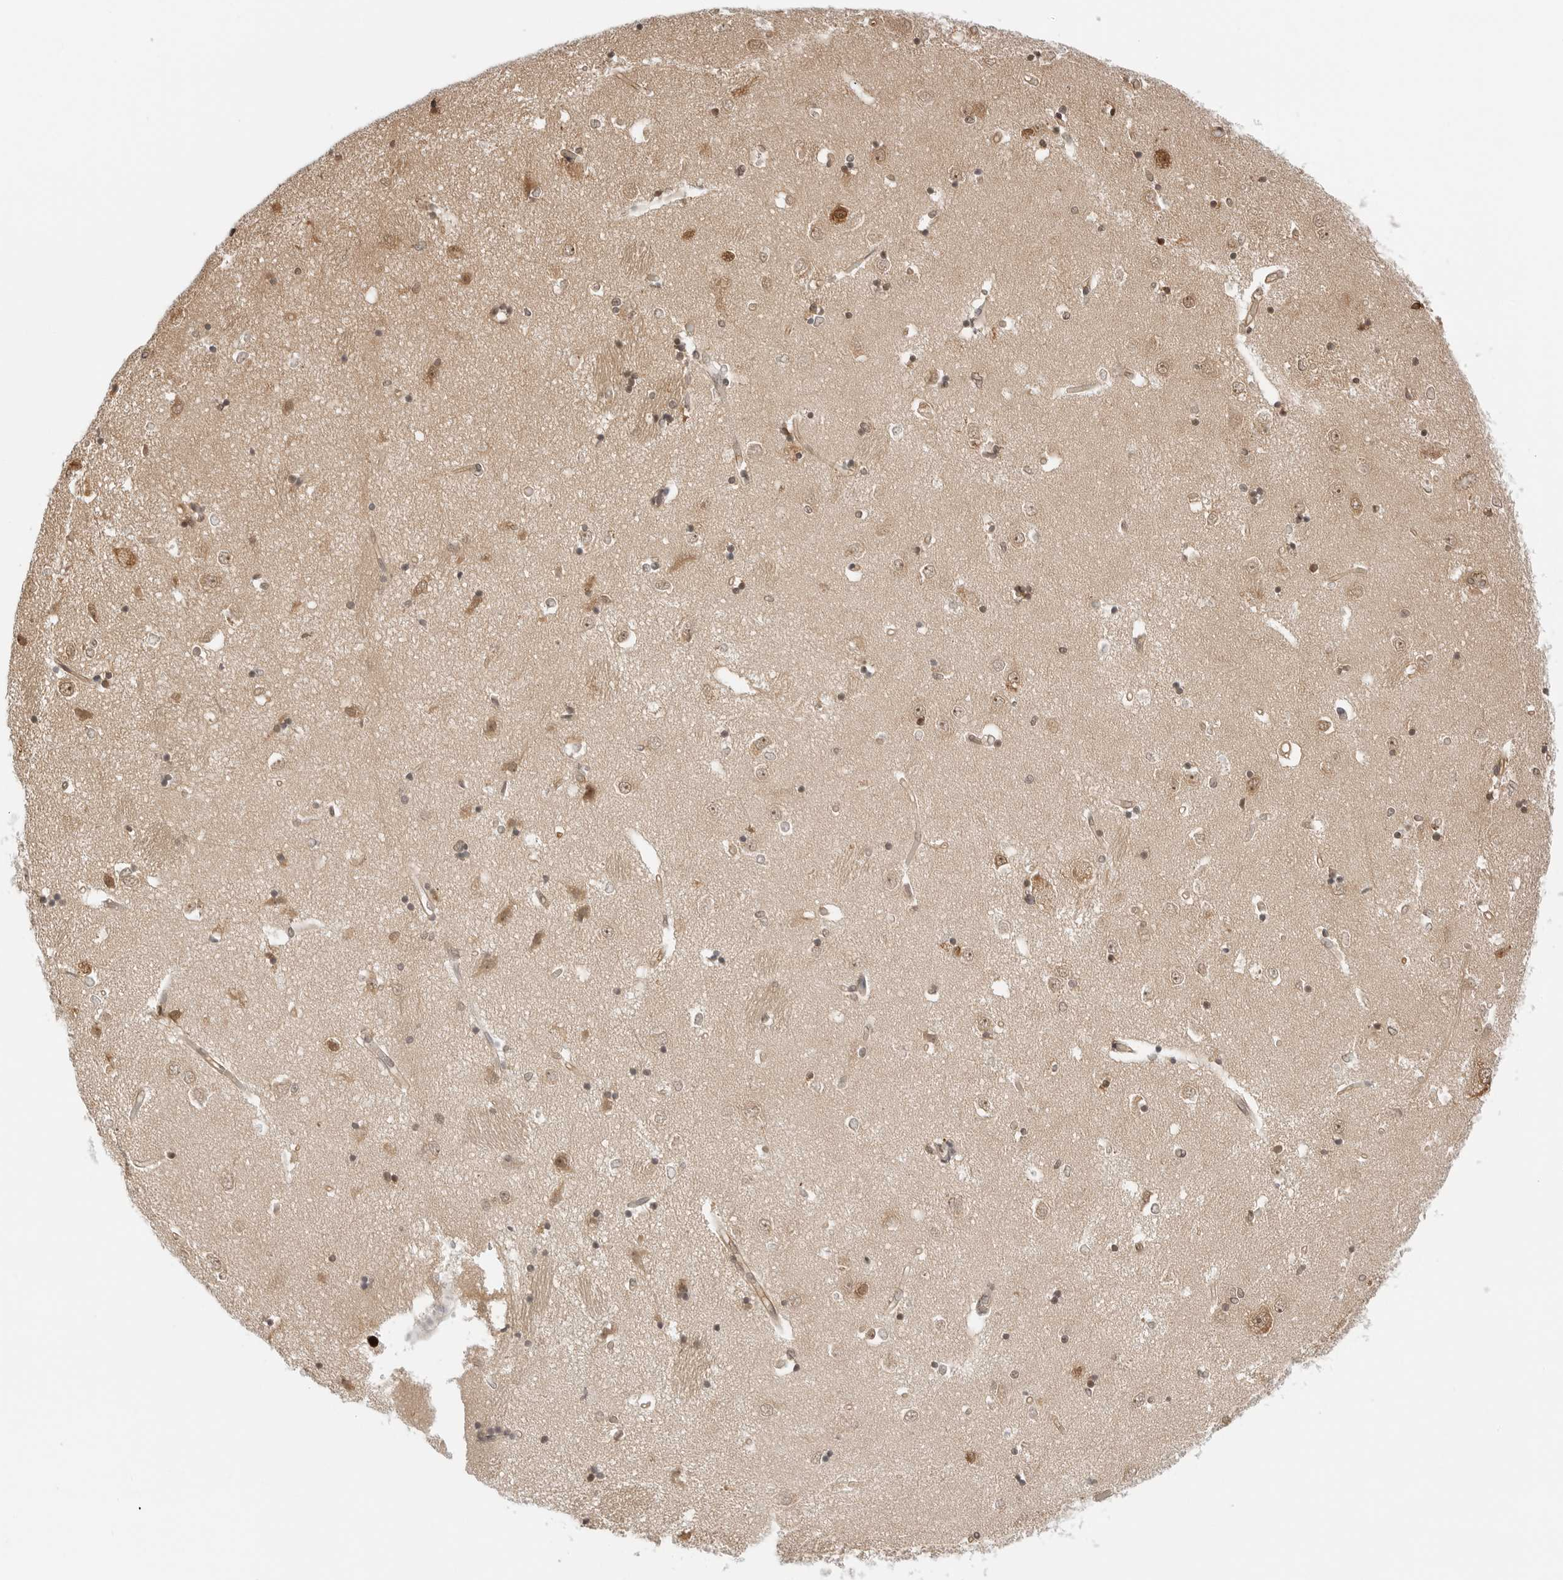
{"staining": {"intensity": "moderate", "quantity": "25%-75%", "location": "nuclear"}, "tissue": "caudate", "cell_type": "Glial cells", "image_type": "normal", "snomed": [{"axis": "morphology", "description": "Normal tissue, NOS"}, {"axis": "topography", "description": "Lateral ventricle wall"}], "caption": "This is a photomicrograph of IHC staining of unremarkable caudate, which shows moderate expression in the nuclear of glial cells.", "gene": "NUDC", "patient": {"sex": "male", "age": 45}}